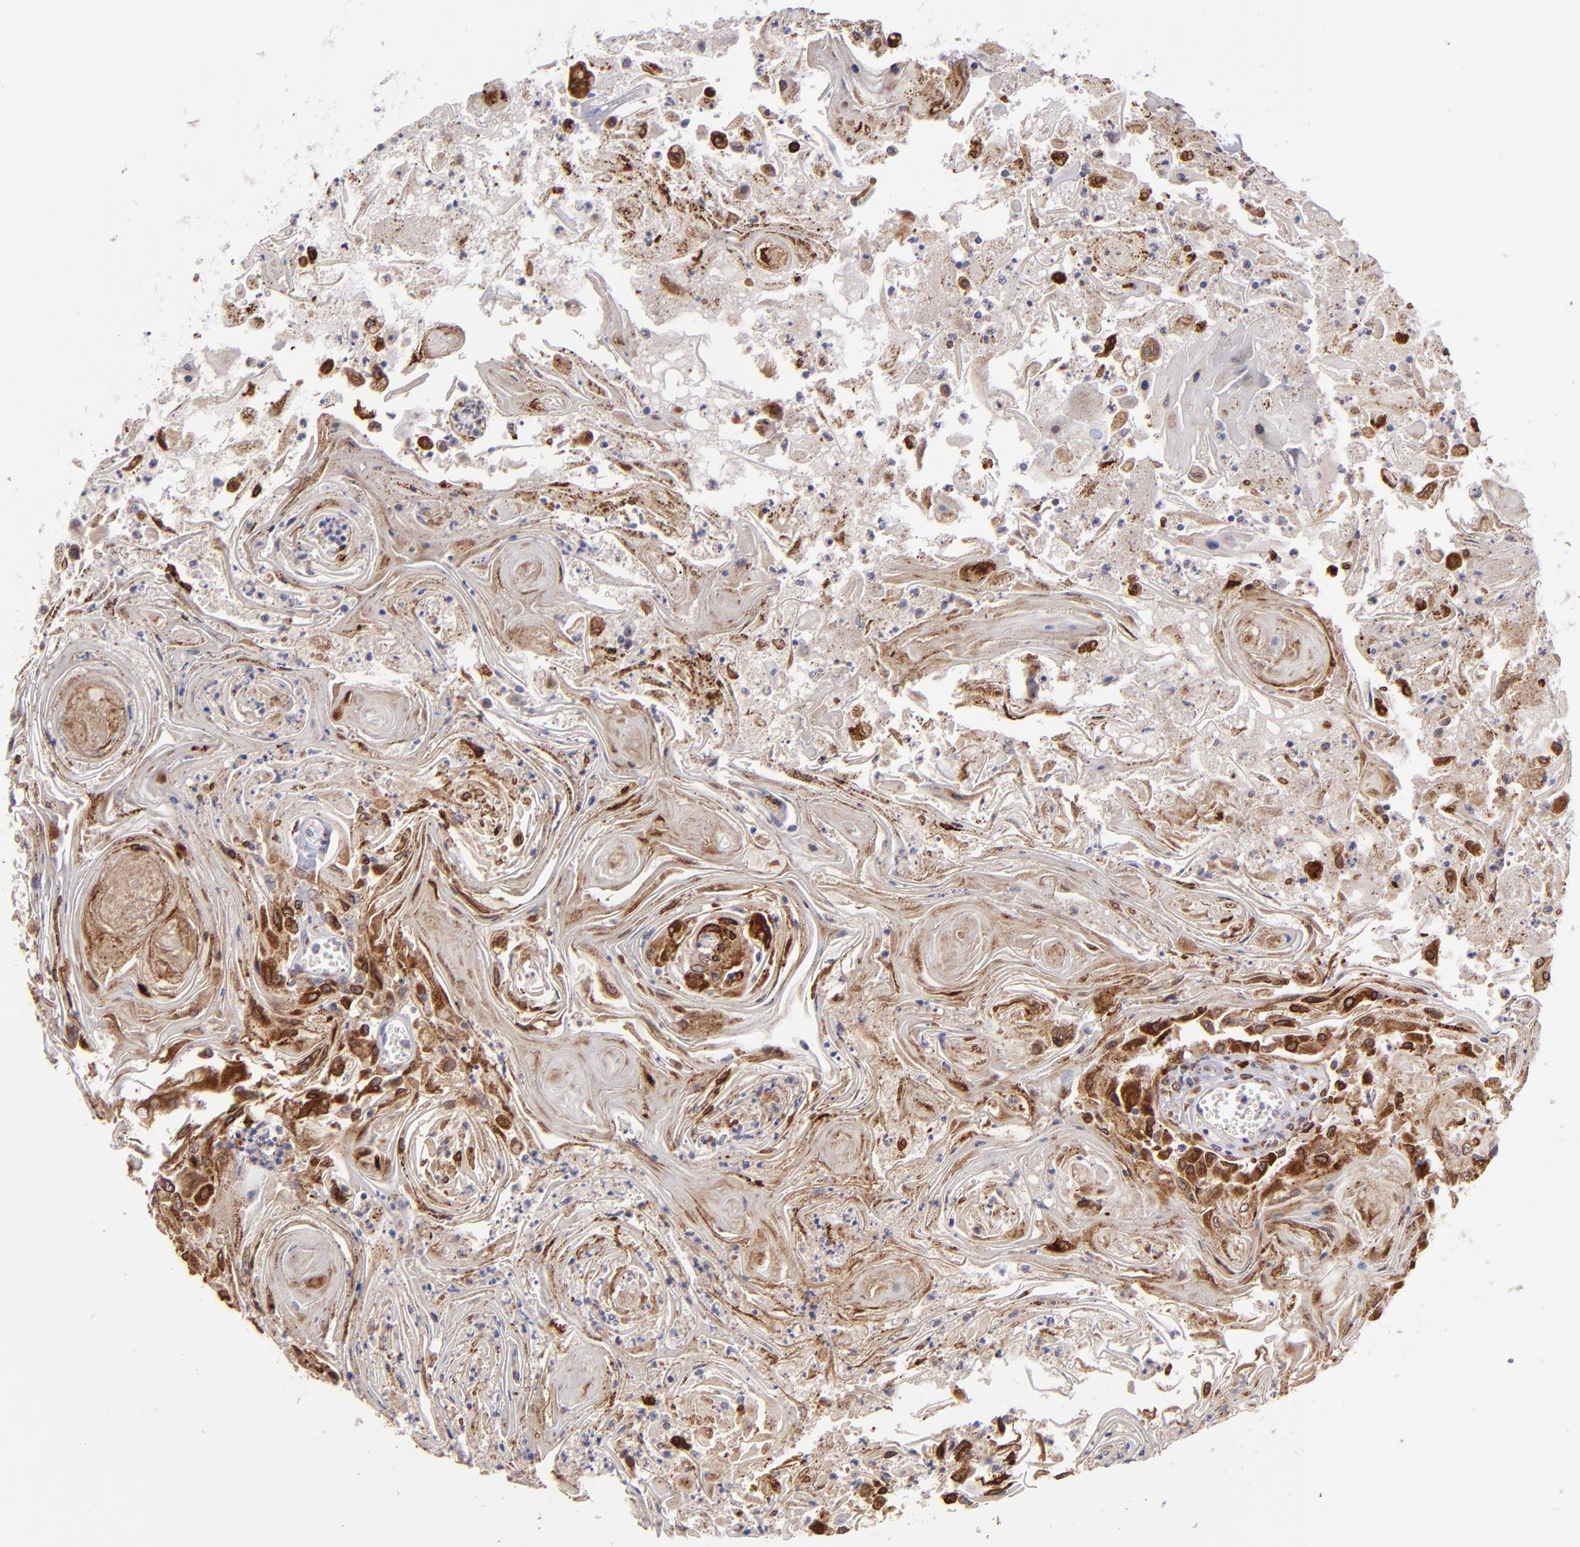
{"staining": {"intensity": "moderate", "quantity": ">75%", "location": "cytoplasmic/membranous"}, "tissue": "head and neck cancer", "cell_type": "Tumor cells", "image_type": "cancer", "snomed": [{"axis": "morphology", "description": "Squamous cell carcinoma, NOS"}, {"axis": "topography", "description": "Oral tissue"}, {"axis": "topography", "description": "Head-Neck"}], "caption": "Immunohistochemical staining of human head and neck cancer (squamous cell carcinoma) demonstrates medium levels of moderate cytoplasmic/membranous protein positivity in approximately >75% of tumor cells.", "gene": "PTGS1", "patient": {"sex": "female", "age": 76}}